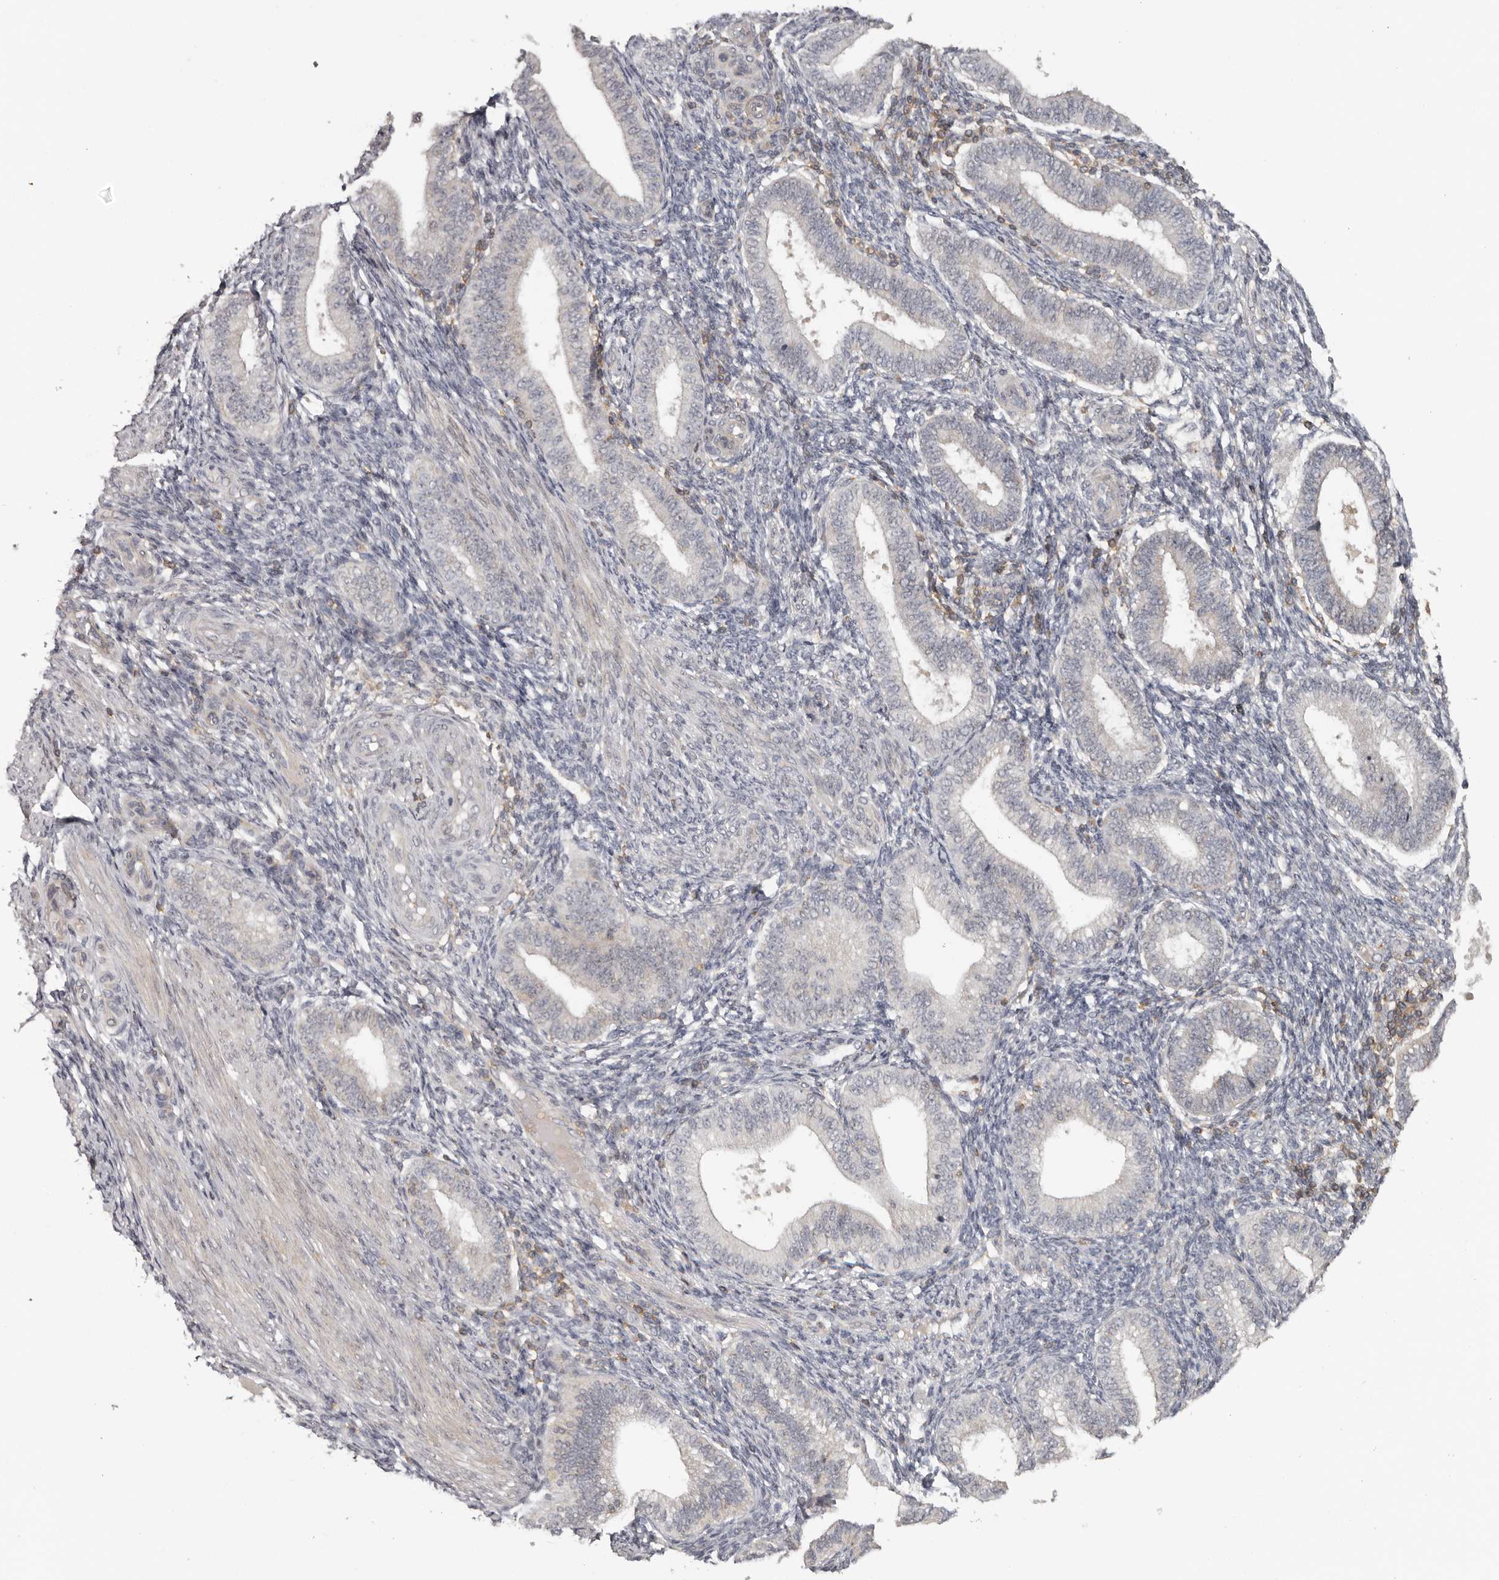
{"staining": {"intensity": "weak", "quantity": "<25%", "location": "cytoplasmic/membranous"}, "tissue": "endometrium", "cell_type": "Cells in endometrial stroma", "image_type": "normal", "snomed": [{"axis": "morphology", "description": "Normal tissue, NOS"}, {"axis": "topography", "description": "Endometrium"}], "caption": "DAB (3,3'-diaminobenzidine) immunohistochemical staining of unremarkable endometrium shows no significant expression in cells in endometrial stroma.", "gene": "ANKRD44", "patient": {"sex": "female", "age": 39}}